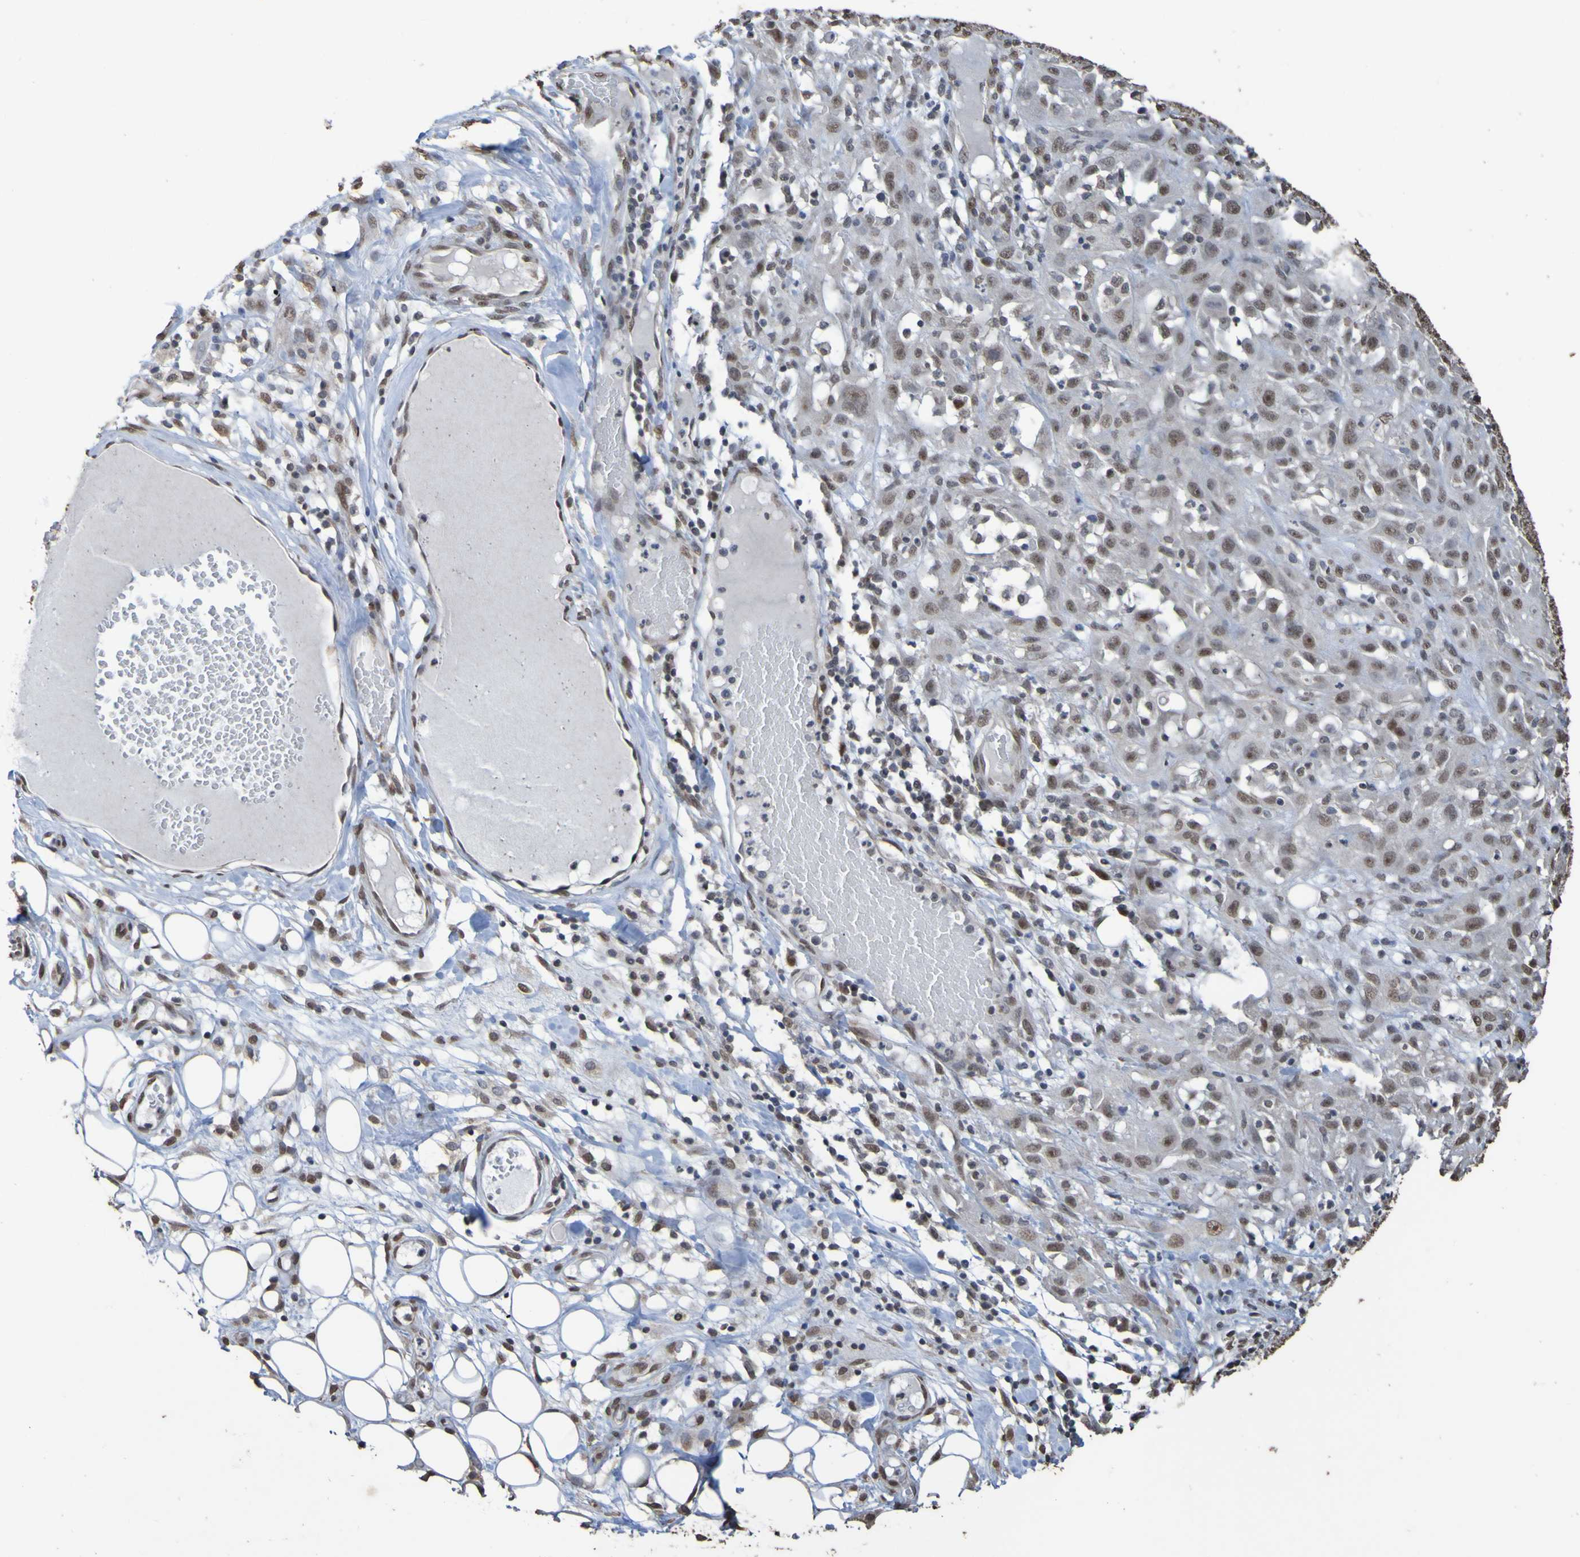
{"staining": {"intensity": "weak", "quantity": ">75%", "location": "nuclear"}, "tissue": "skin cancer", "cell_type": "Tumor cells", "image_type": "cancer", "snomed": [{"axis": "morphology", "description": "Squamous cell carcinoma, NOS"}, {"axis": "topography", "description": "Skin"}], "caption": "This micrograph reveals IHC staining of human squamous cell carcinoma (skin), with low weak nuclear staining in about >75% of tumor cells.", "gene": "ALKBH2", "patient": {"sex": "male", "age": 75}}